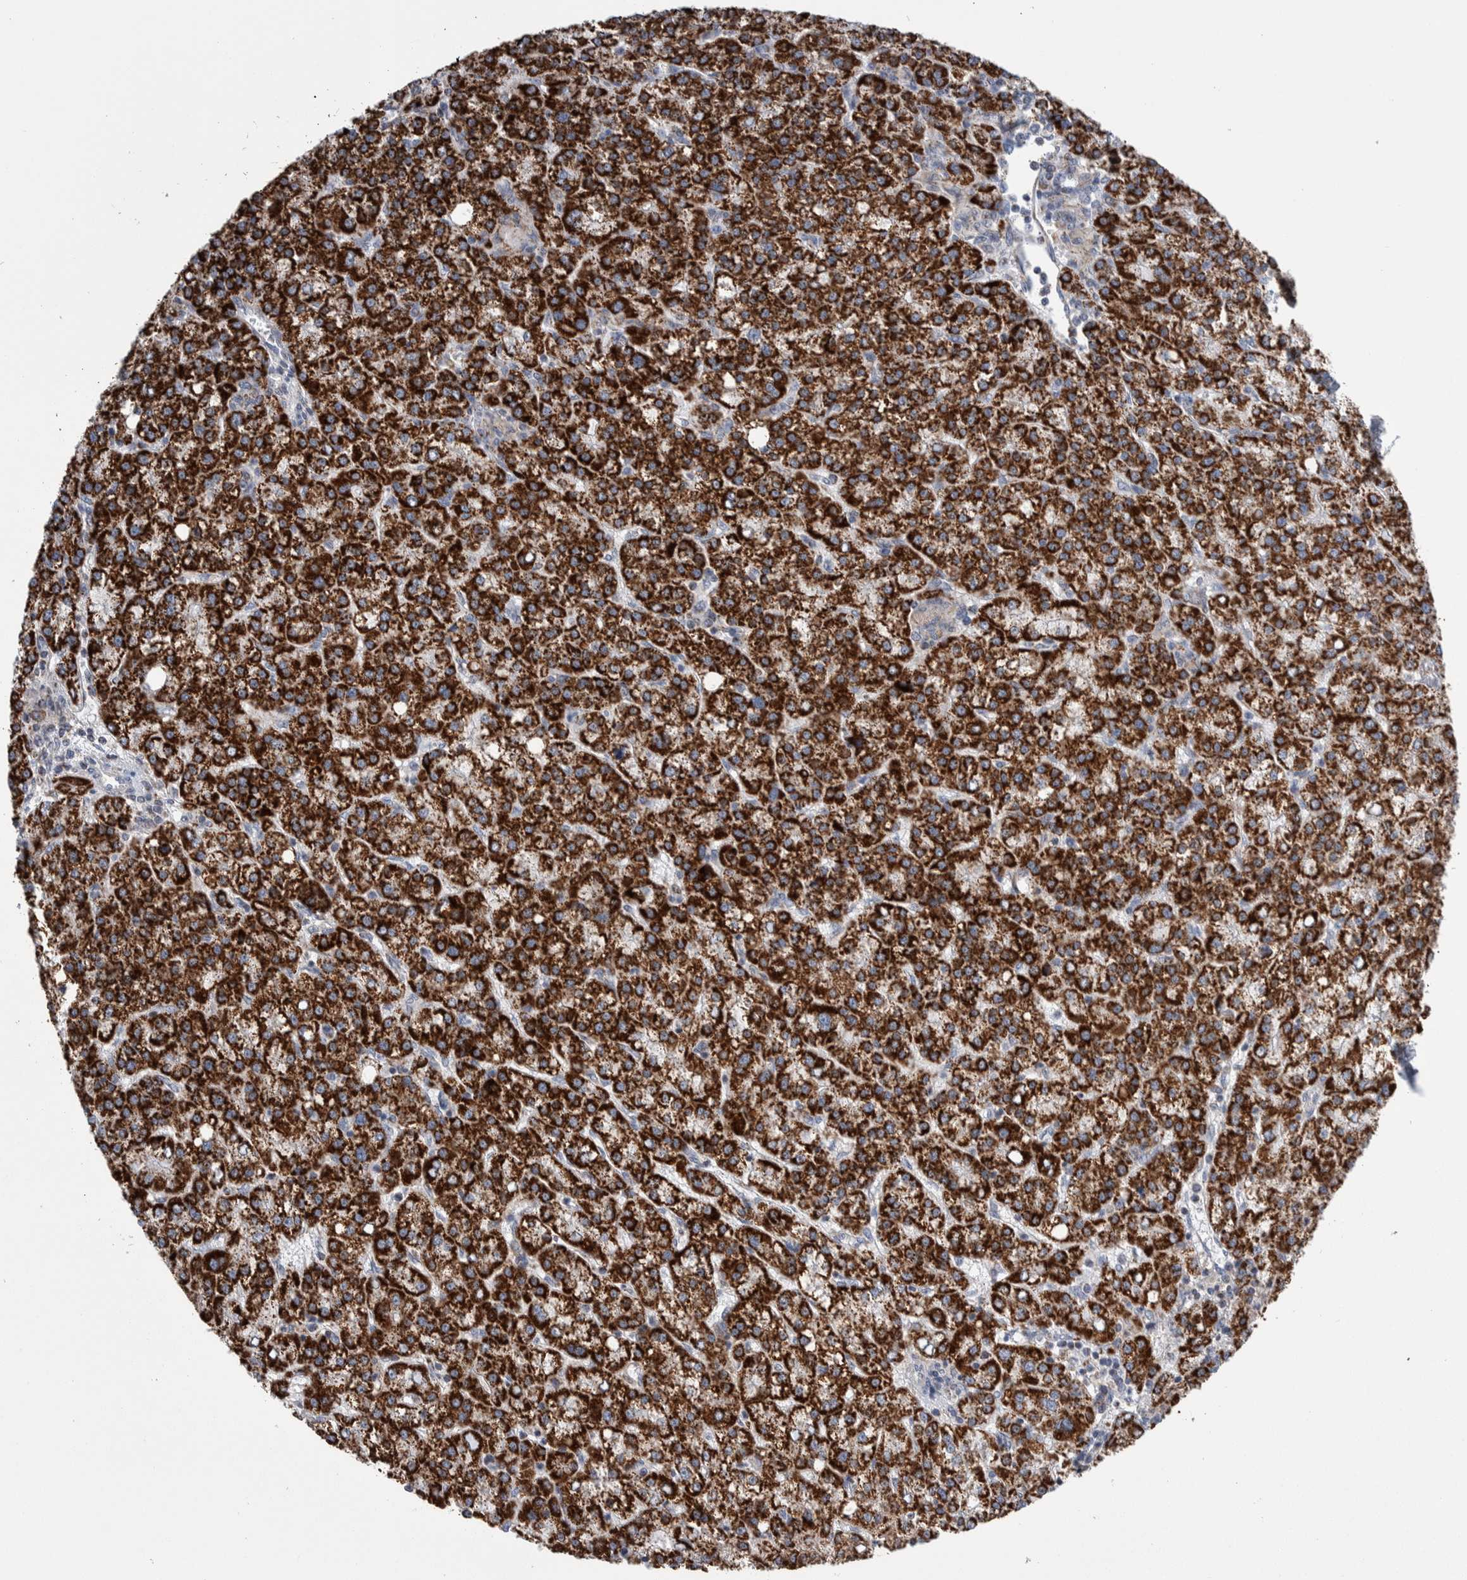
{"staining": {"intensity": "strong", "quantity": ">75%", "location": "cytoplasmic/membranous"}, "tissue": "liver cancer", "cell_type": "Tumor cells", "image_type": "cancer", "snomed": [{"axis": "morphology", "description": "Carcinoma, Hepatocellular, NOS"}, {"axis": "topography", "description": "Liver"}], "caption": "The histopathology image shows immunohistochemical staining of liver cancer. There is strong cytoplasmic/membranous positivity is identified in about >75% of tumor cells. The staining was performed using DAB to visualize the protein expression in brown, while the nuclei were stained in blue with hematoxylin (Magnification: 20x).", "gene": "ETFA", "patient": {"sex": "female", "age": 58}}